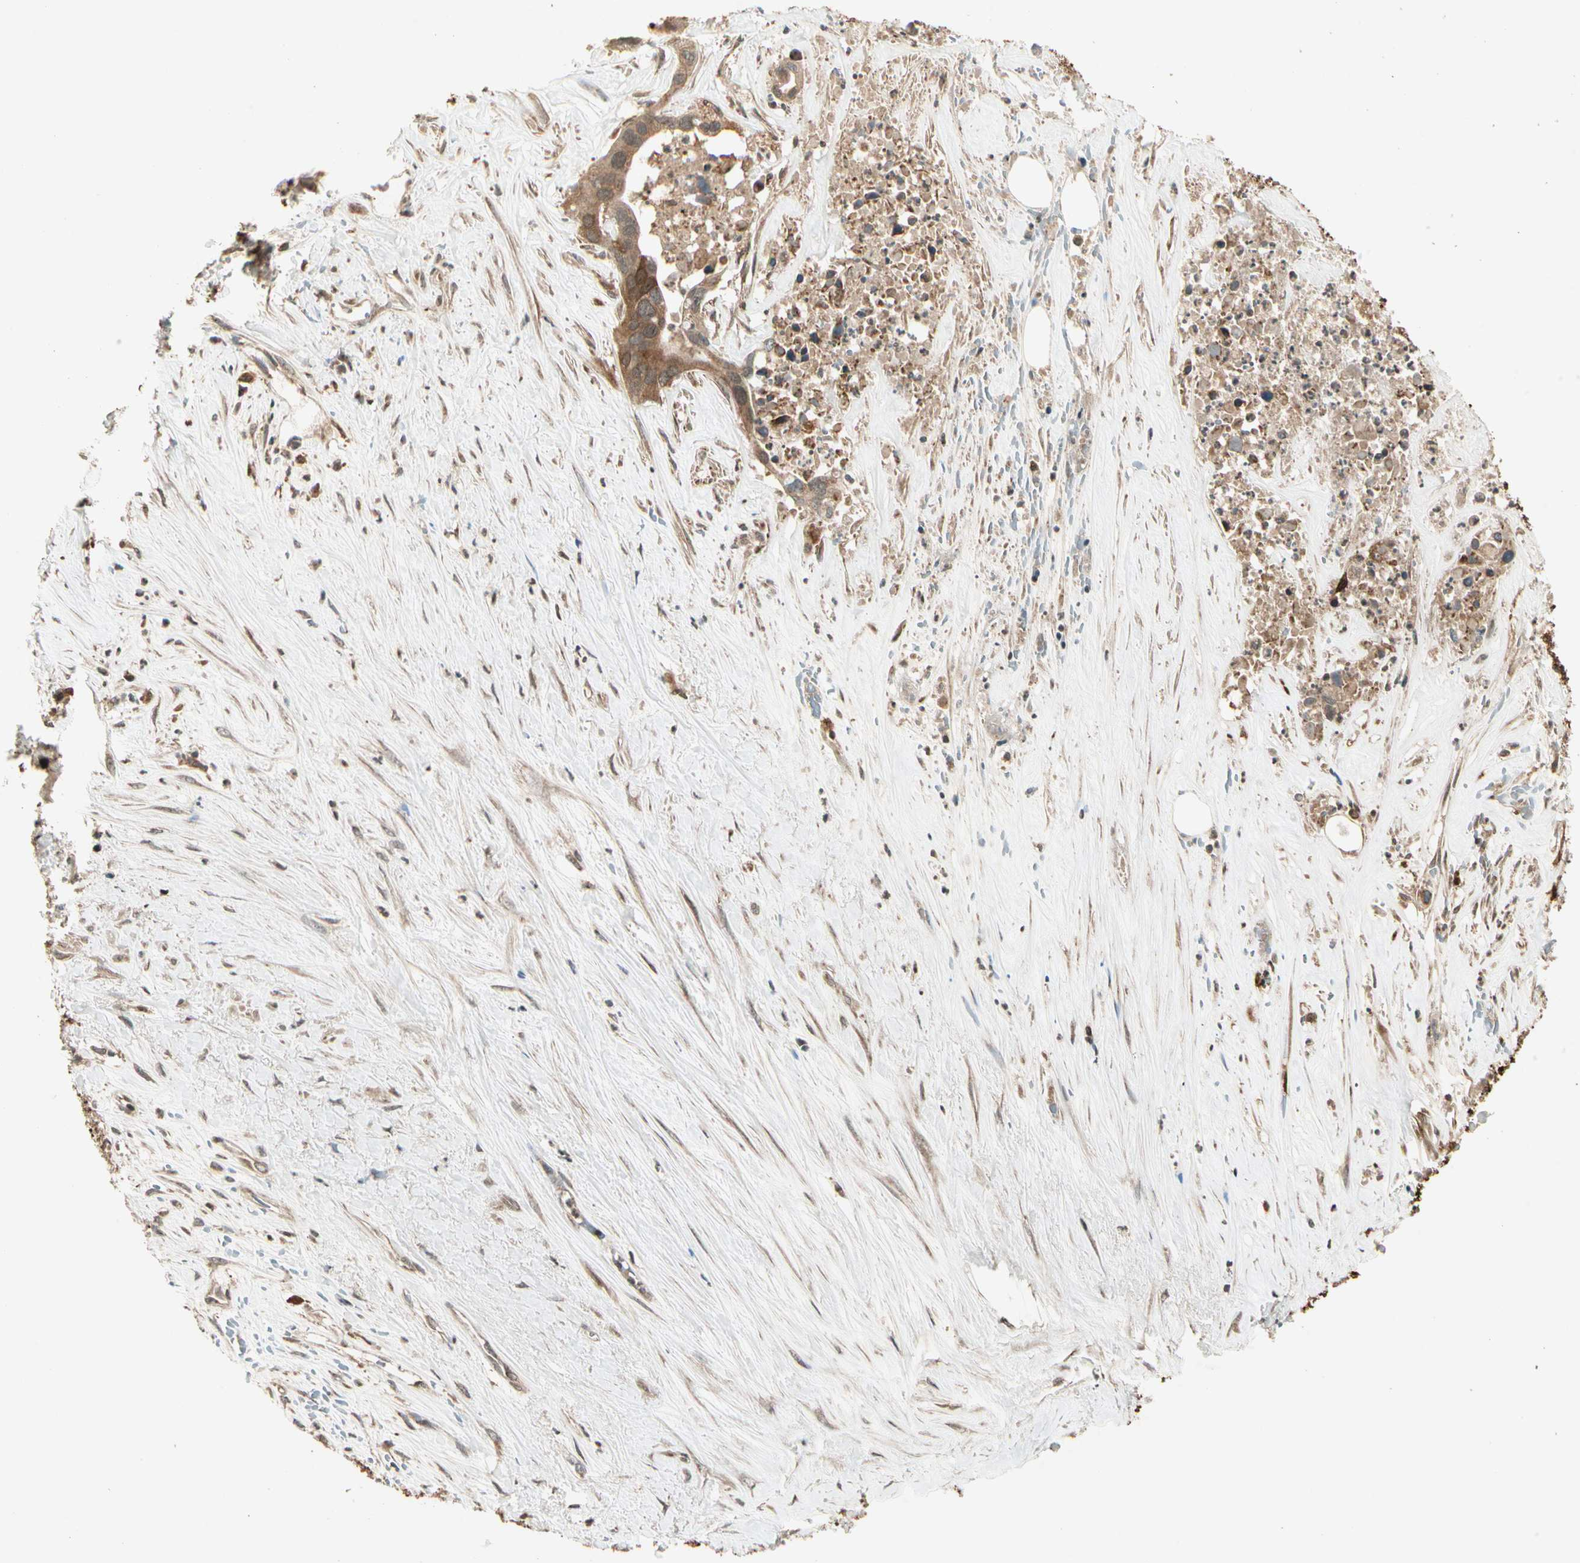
{"staining": {"intensity": "moderate", "quantity": ">75%", "location": "cytoplasmic/membranous"}, "tissue": "liver cancer", "cell_type": "Tumor cells", "image_type": "cancer", "snomed": [{"axis": "morphology", "description": "Cholangiocarcinoma"}, {"axis": "topography", "description": "Liver"}], "caption": "This photomicrograph shows immunohistochemistry staining of liver cancer (cholangiocarcinoma), with medium moderate cytoplasmic/membranous positivity in approximately >75% of tumor cells.", "gene": "GLUL", "patient": {"sex": "female", "age": 65}}